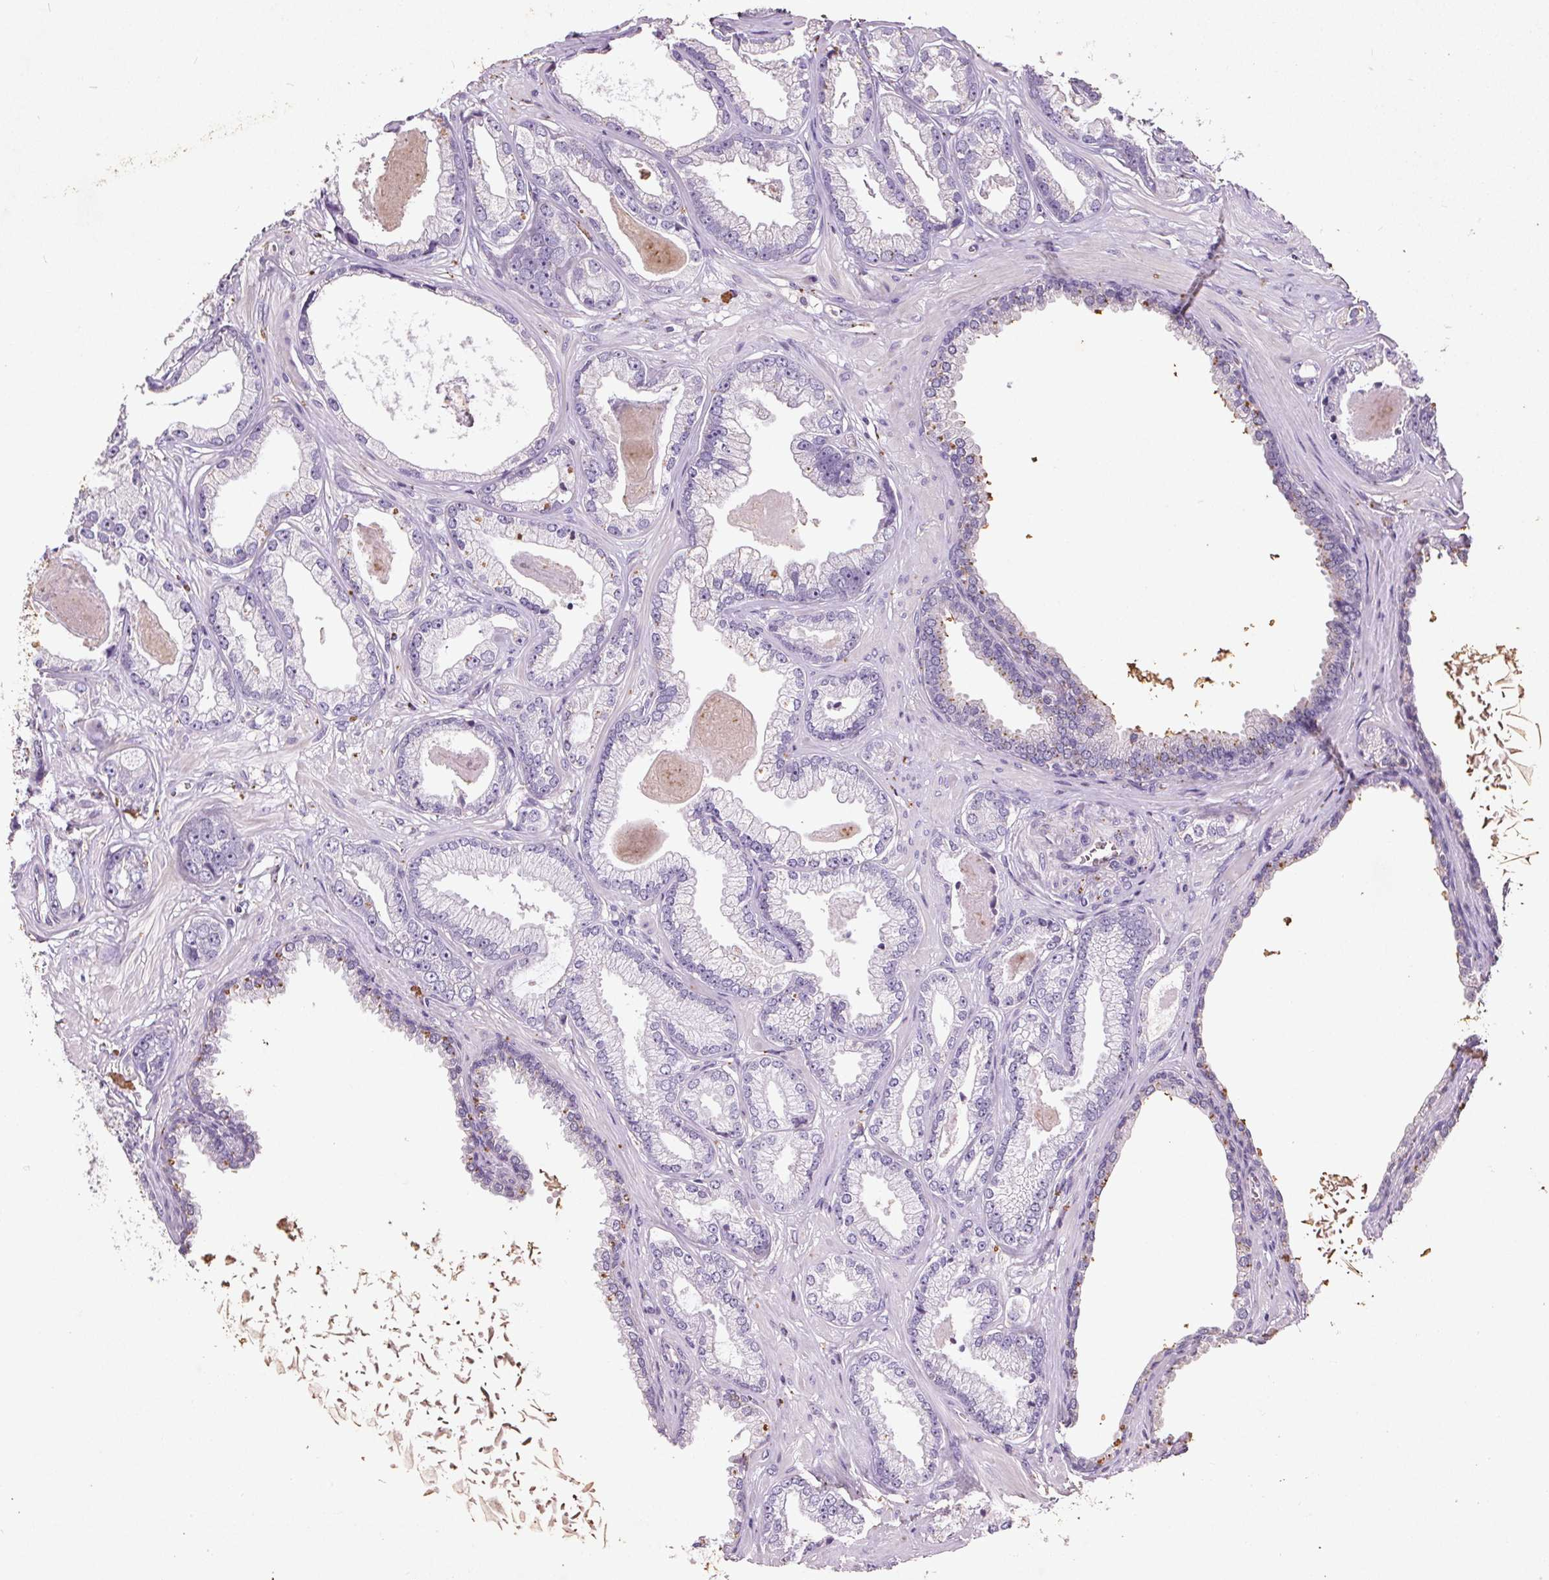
{"staining": {"intensity": "negative", "quantity": "none", "location": "none"}, "tissue": "prostate cancer", "cell_type": "Tumor cells", "image_type": "cancer", "snomed": [{"axis": "morphology", "description": "Adenocarcinoma, Low grade"}, {"axis": "topography", "description": "Prostate"}], "caption": "This is a image of IHC staining of prostate cancer, which shows no expression in tumor cells. The staining was performed using DAB (3,3'-diaminobenzidine) to visualize the protein expression in brown, while the nuclei were stained in blue with hematoxylin (Magnification: 20x).", "gene": "C19orf84", "patient": {"sex": "male", "age": 64}}